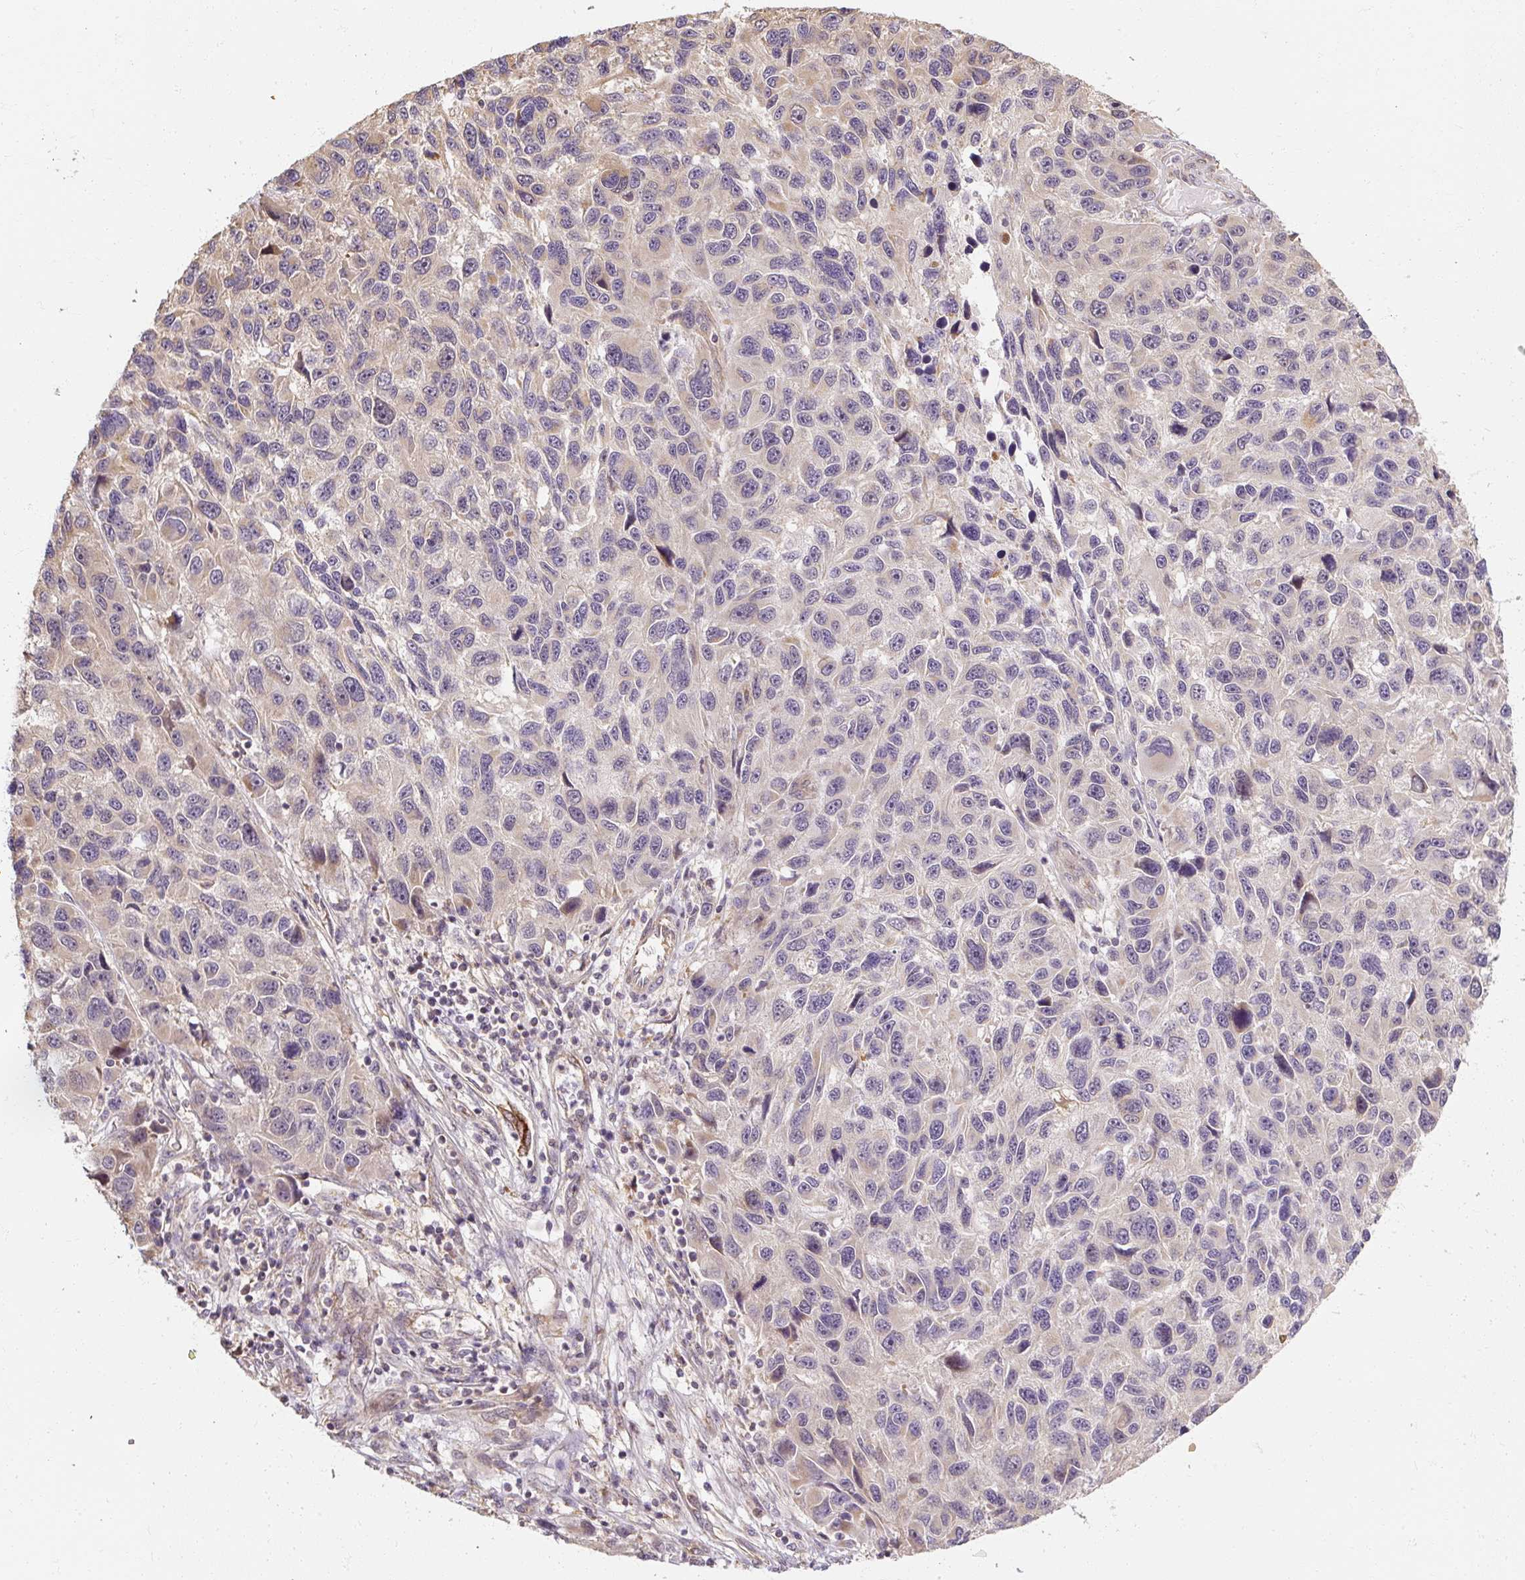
{"staining": {"intensity": "negative", "quantity": "none", "location": "none"}, "tissue": "melanoma", "cell_type": "Tumor cells", "image_type": "cancer", "snomed": [{"axis": "morphology", "description": "Malignant melanoma, NOS"}, {"axis": "topography", "description": "Skin"}], "caption": "Immunohistochemistry (IHC) of malignant melanoma demonstrates no staining in tumor cells.", "gene": "RB1CC1", "patient": {"sex": "male", "age": 53}}